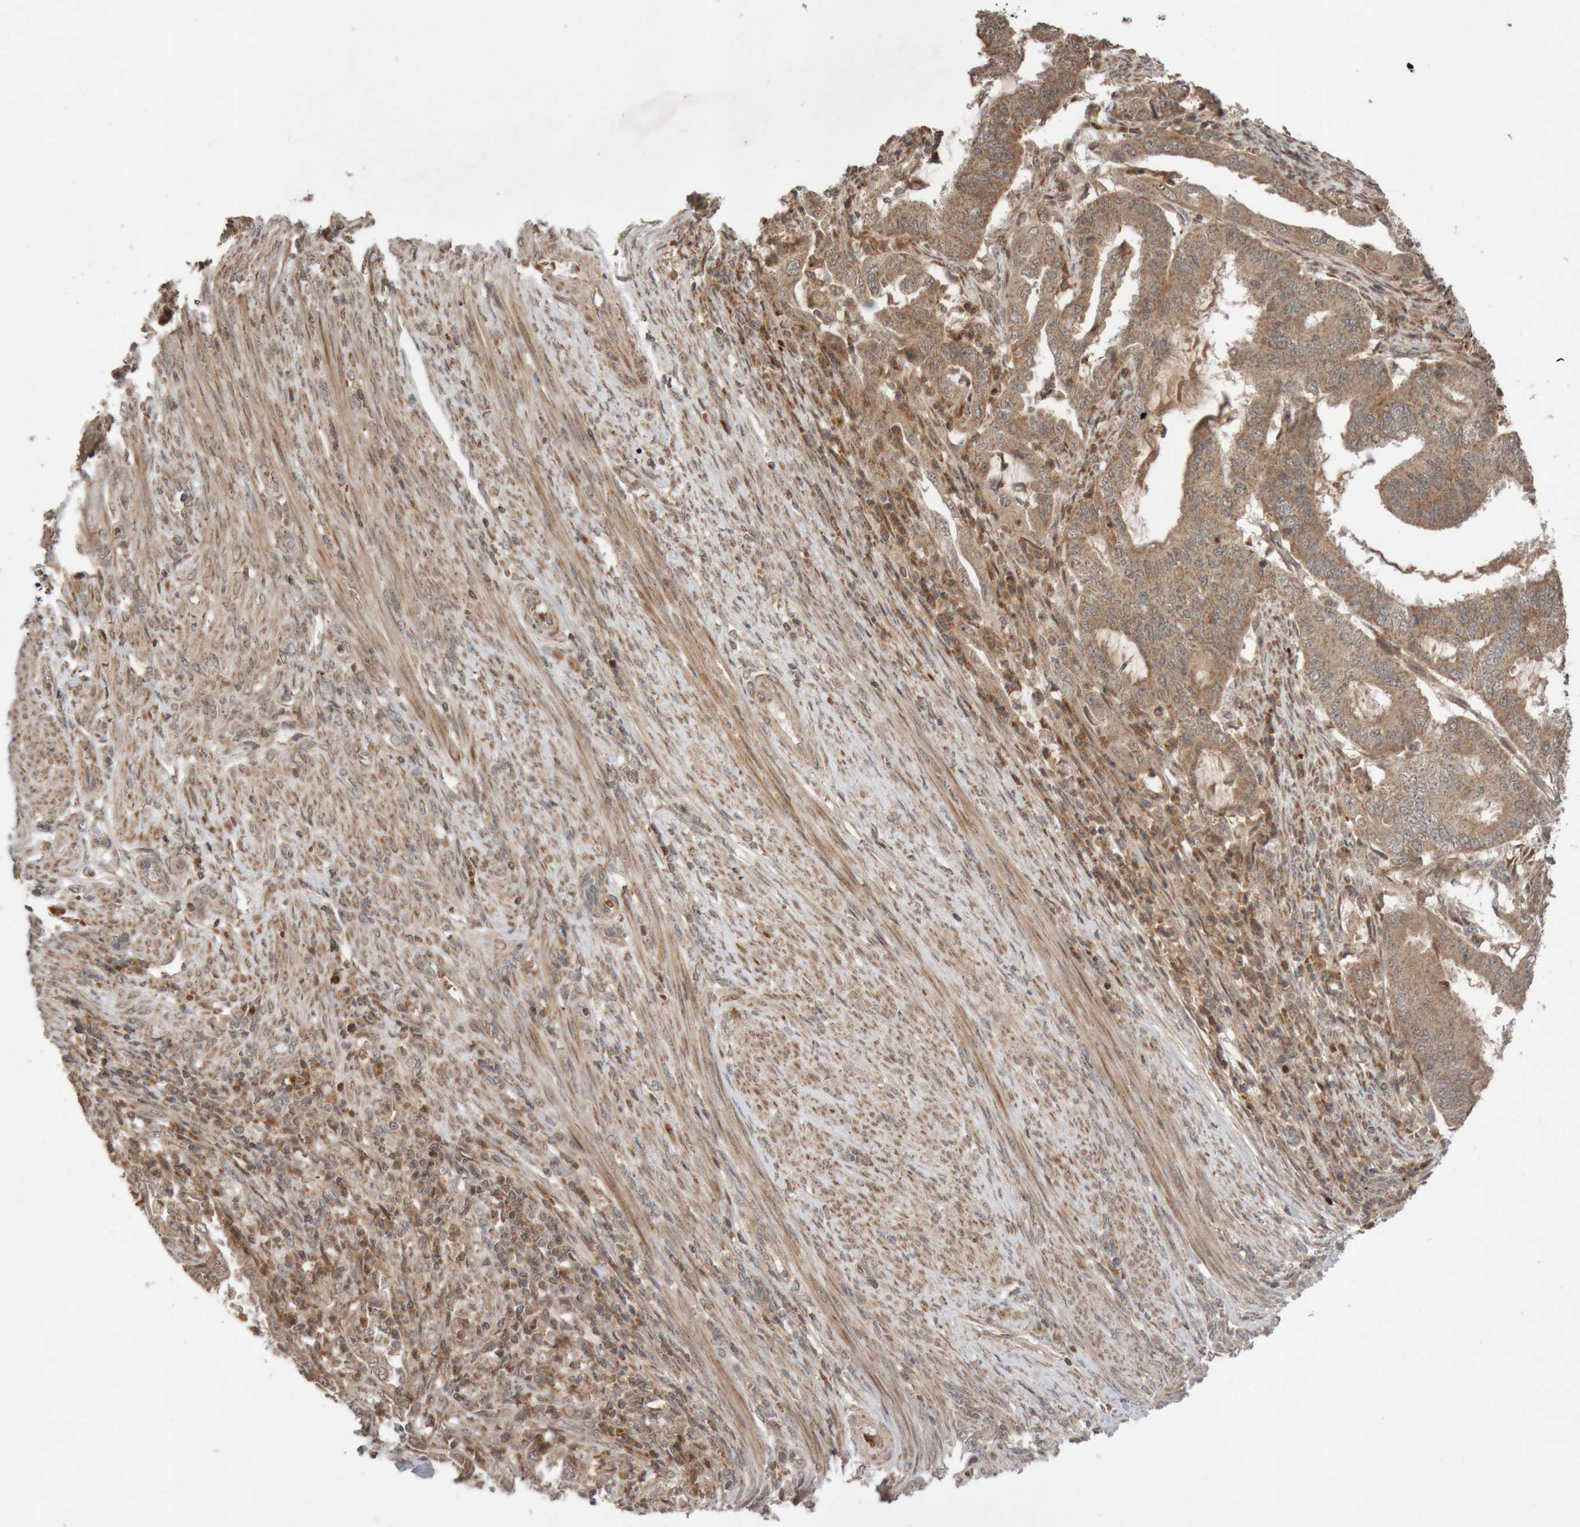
{"staining": {"intensity": "moderate", "quantity": ">75%", "location": "cytoplasmic/membranous"}, "tissue": "endometrial cancer", "cell_type": "Tumor cells", "image_type": "cancer", "snomed": [{"axis": "morphology", "description": "Adenocarcinoma, NOS"}, {"axis": "topography", "description": "Endometrium"}], "caption": "The photomicrograph shows staining of endometrial cancer, revealing moderate cytoplasmic/membranous protein expression (brown color) within tumor cells. (brown staining indicates protein expression, while blue staining denotes nuclei).", "gene": "KIF21B", "patient": {"sex": "female", "age": 51}}